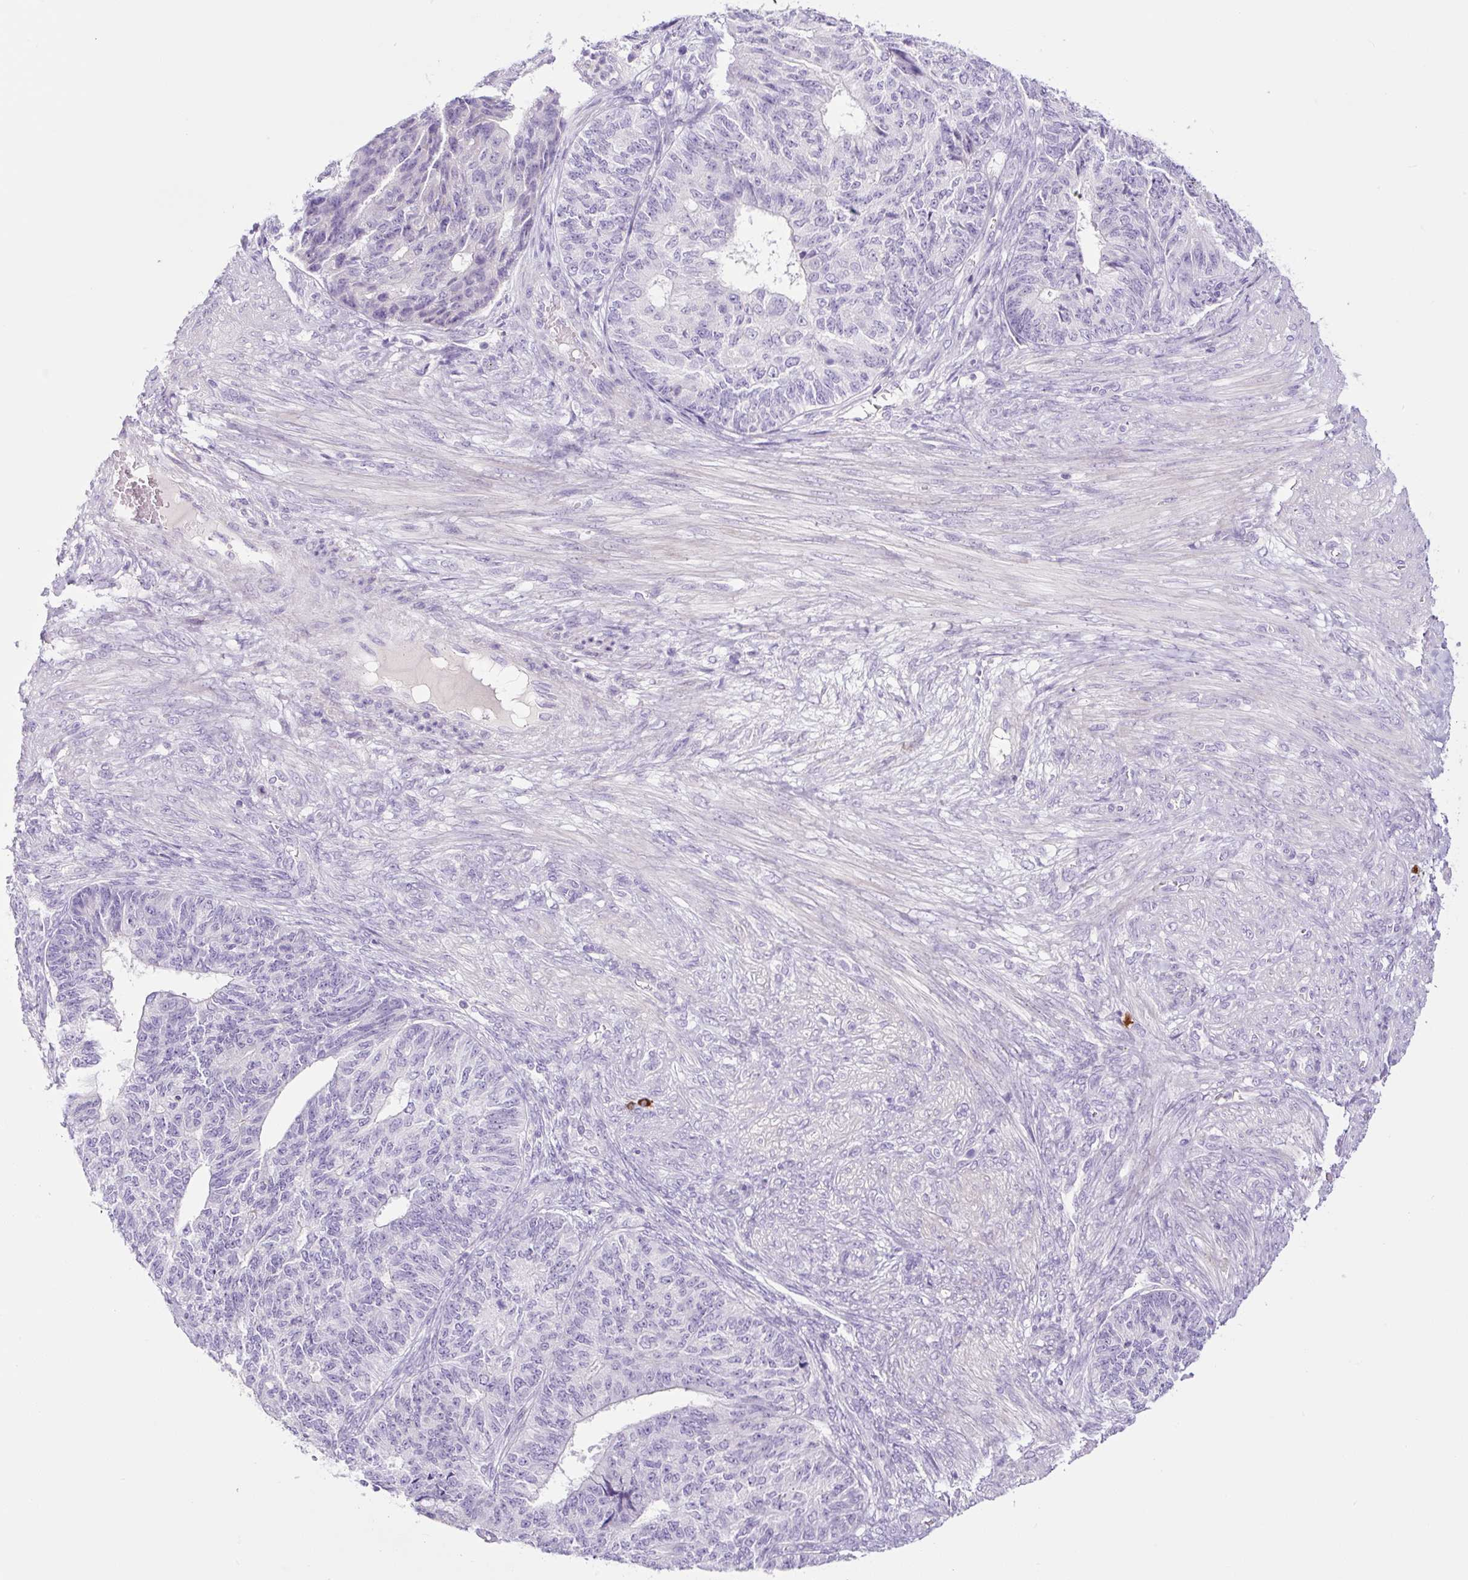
{"staining": {"intensity": "negative", "quantity": "none", "location": "none"}, "tissue": "endometrial cancer", "cell_type": "Tumor cells", "image_type": "cancer", "snomed": [{"axis": "morphology", "description": "Adenocarcinoma, NOS"}, {"axis": "topography", "description": "Endometrium"}], "caption": "IHC of human endometrial cancer shows no staining in tumor cells.", "gene": "RNF212B", "patient": {"sex": "female", "age": 32}}